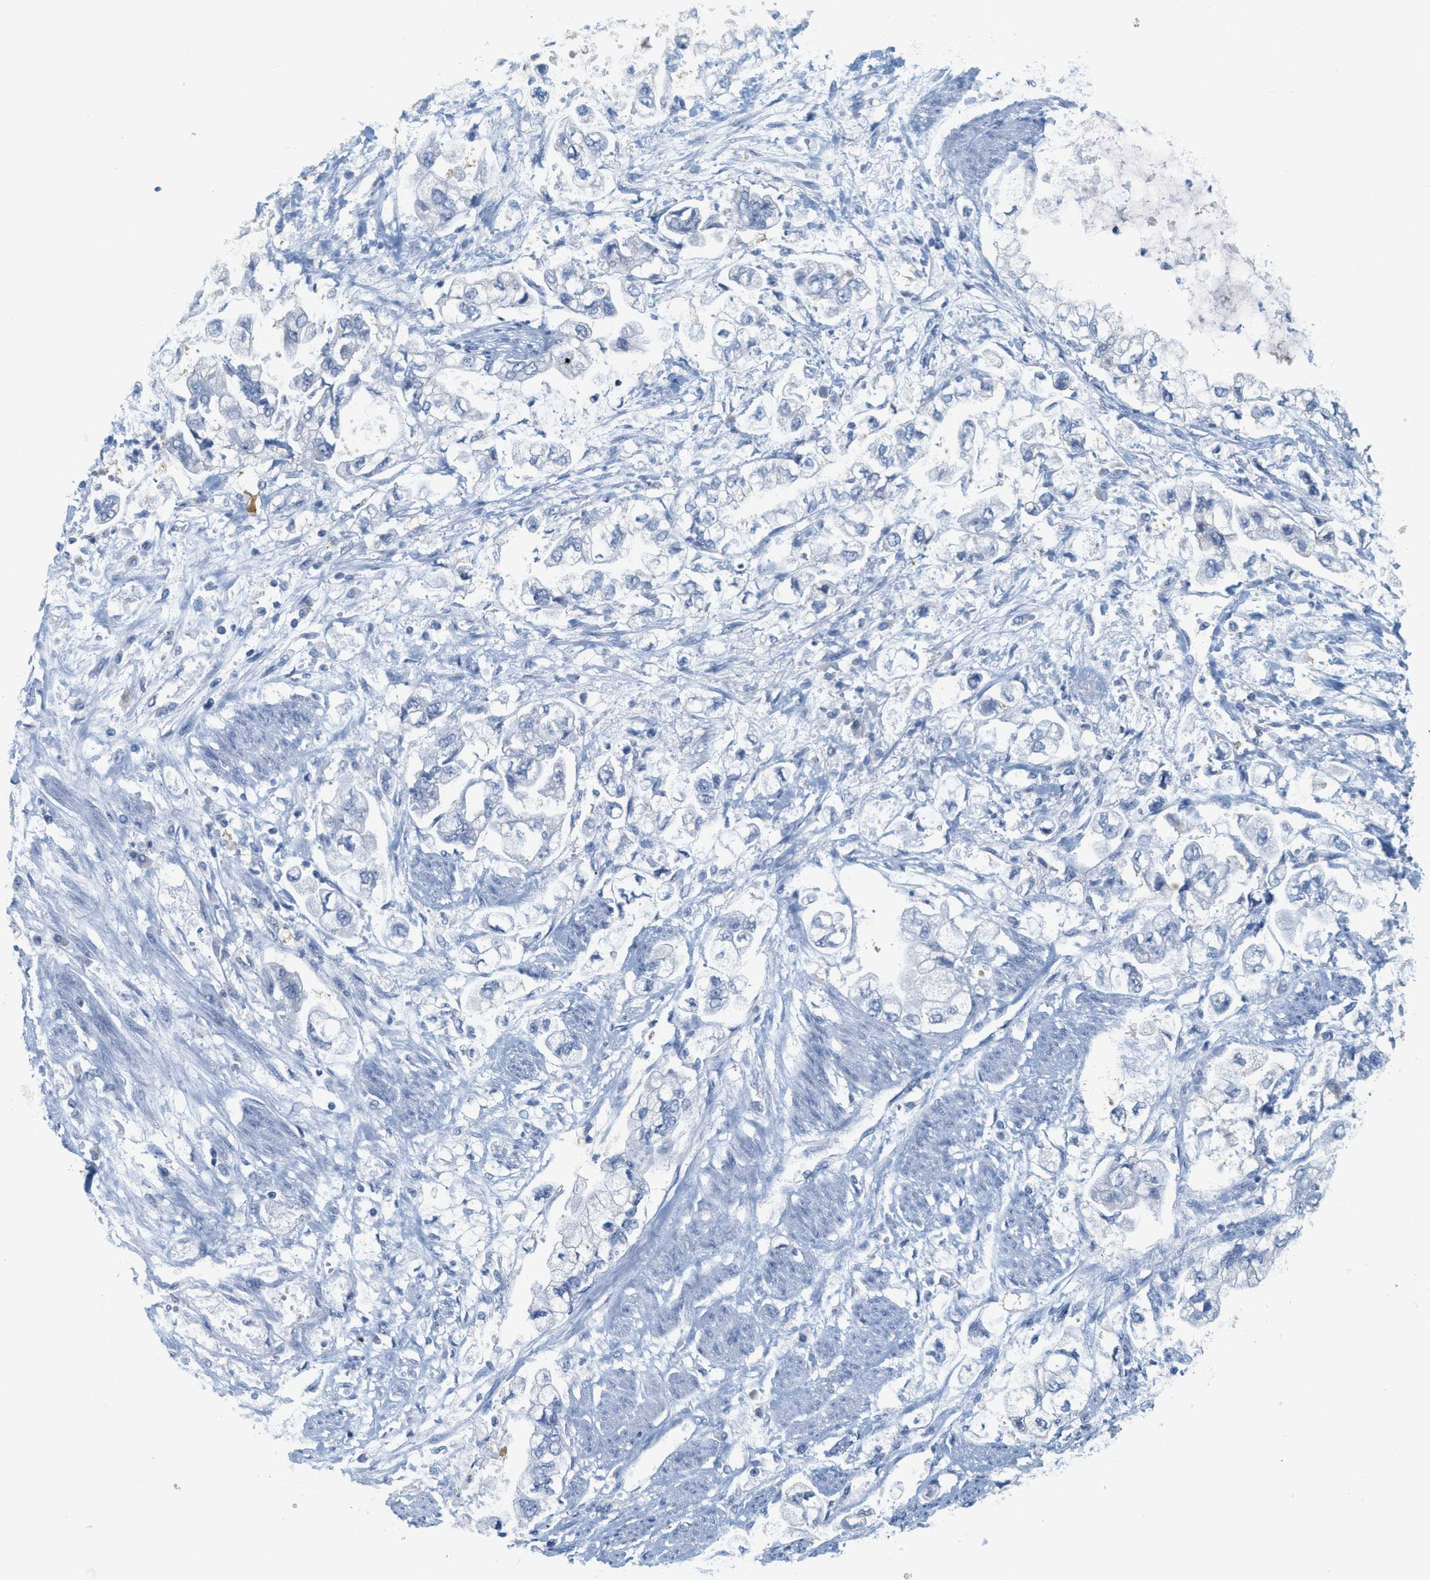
{"staining": {"intensity": "negative", "quantity": "none", "location": "none"}, "tissue": "stomach cancer", "cell_type": "Tumor cells", "image_type": "cancer", "snomed": [{"axis": "morphology", "description": "Normal tissue, NOS"}, {"axis": "morphology", "description": "Adenocarcinoma, NOS"}, {"axis": "topography", "description": "Stomach"}], "caption": "Immunohistochemical staining of stomach cancer (adenocarcinoma) displays no significant expression in tumor cells. (IHC, brightfield microscopy, high magnification).", "gene": "TEX264", "patient": {"sex": "male", "age": 62}}